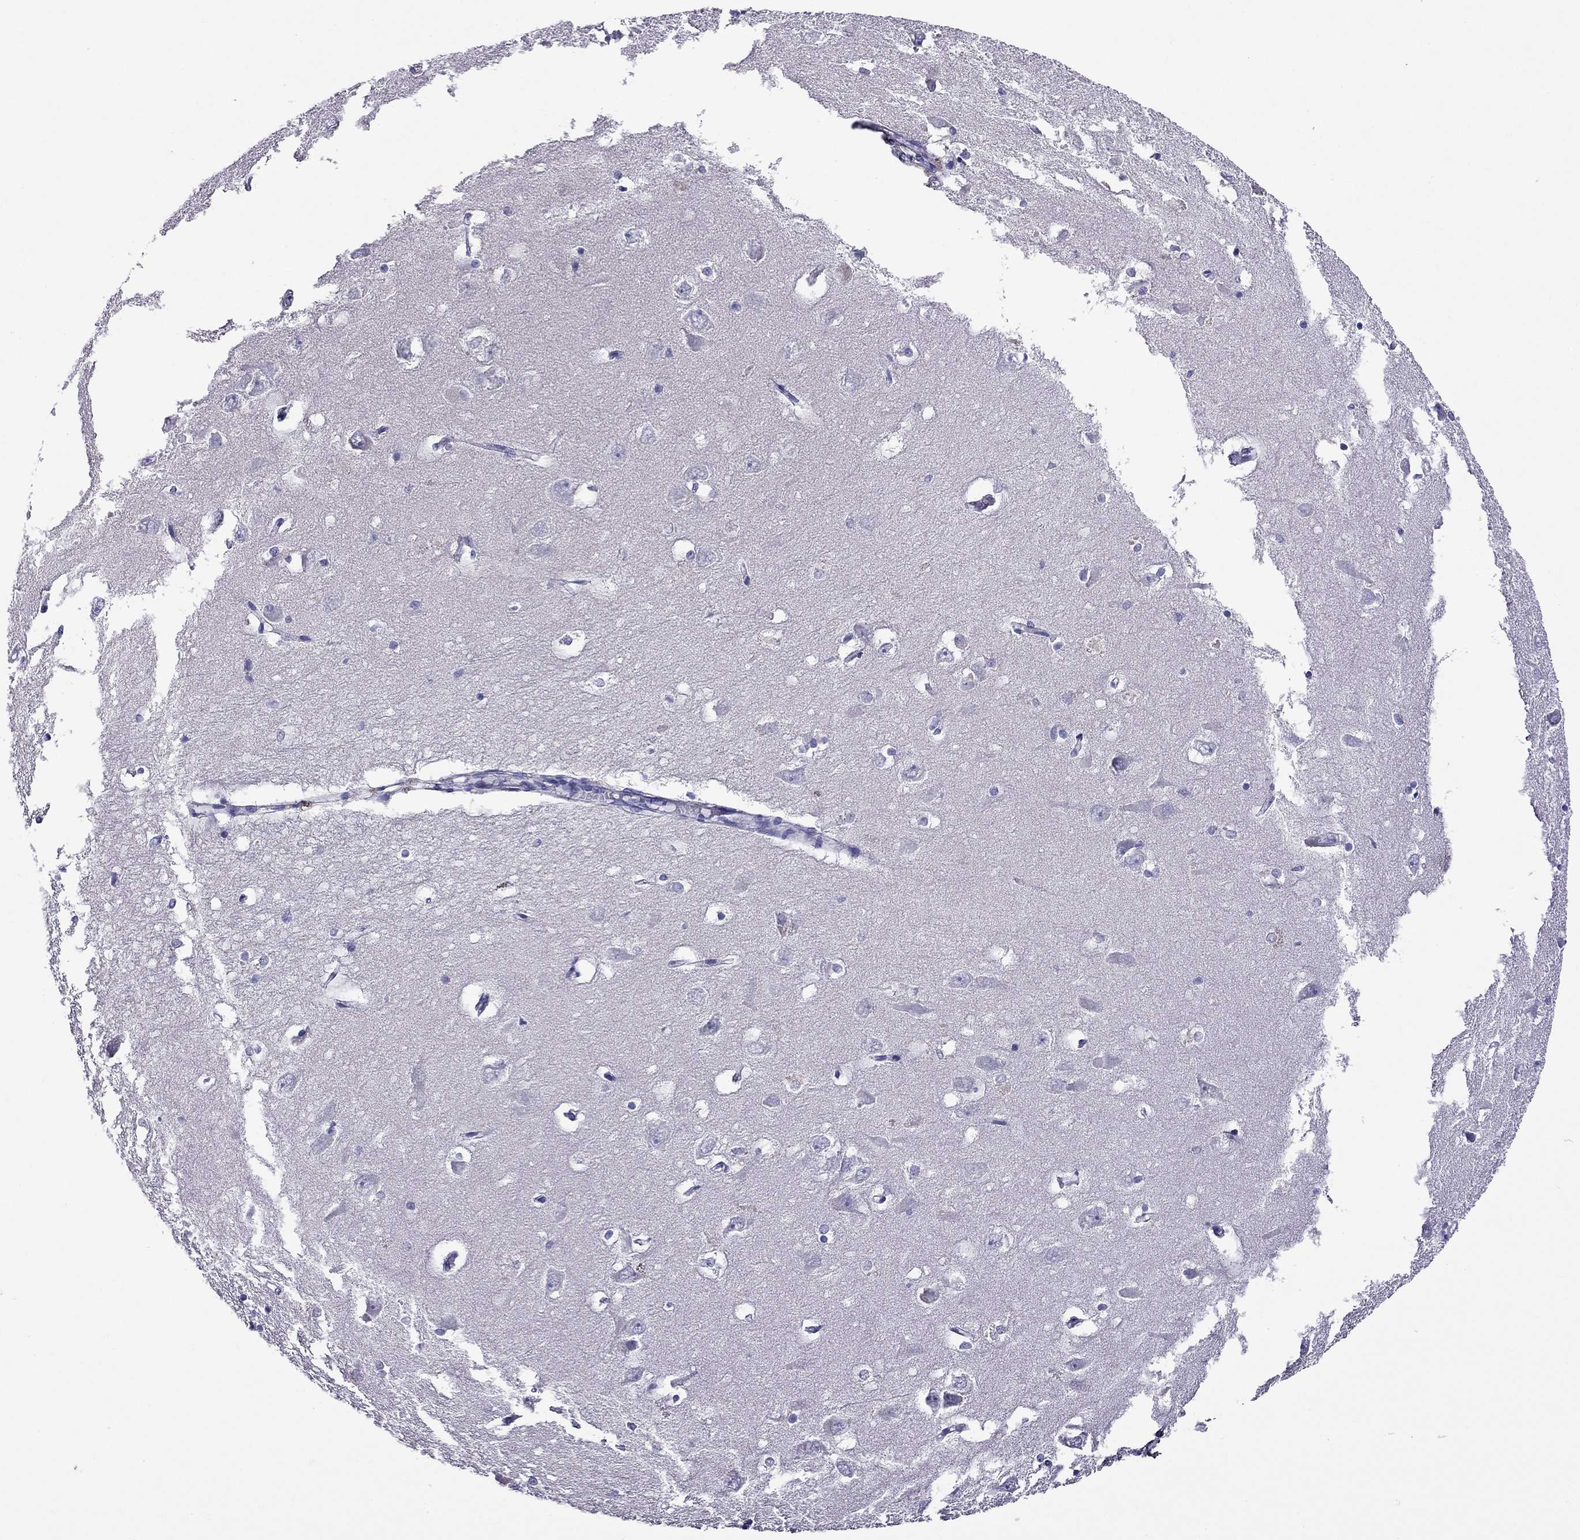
{"staining": {"intensity": "negative", "quantity": "none", "location": "none"}, "tissue": "hippocampus", "cell_type": "Glial cells", "image_type": "normal", "snomed": [{"axis": "morphology", "description": "Normal tissue, NOS"}, {"axis": "topography", "description": "Lateral ventricle wall"}, {"axis": "topography", "description": "Hippocampus"}], "caption": "A histopathology image of human hippocampus is negative for staining in glial cells. The staining is performed using DAB (3,3'-diaminobenzidine) brown chromogen with nuclei counter-stained in using hematoxylin.", "gene": "ODF4", "patient": {"sex": "female", "age": 63}}